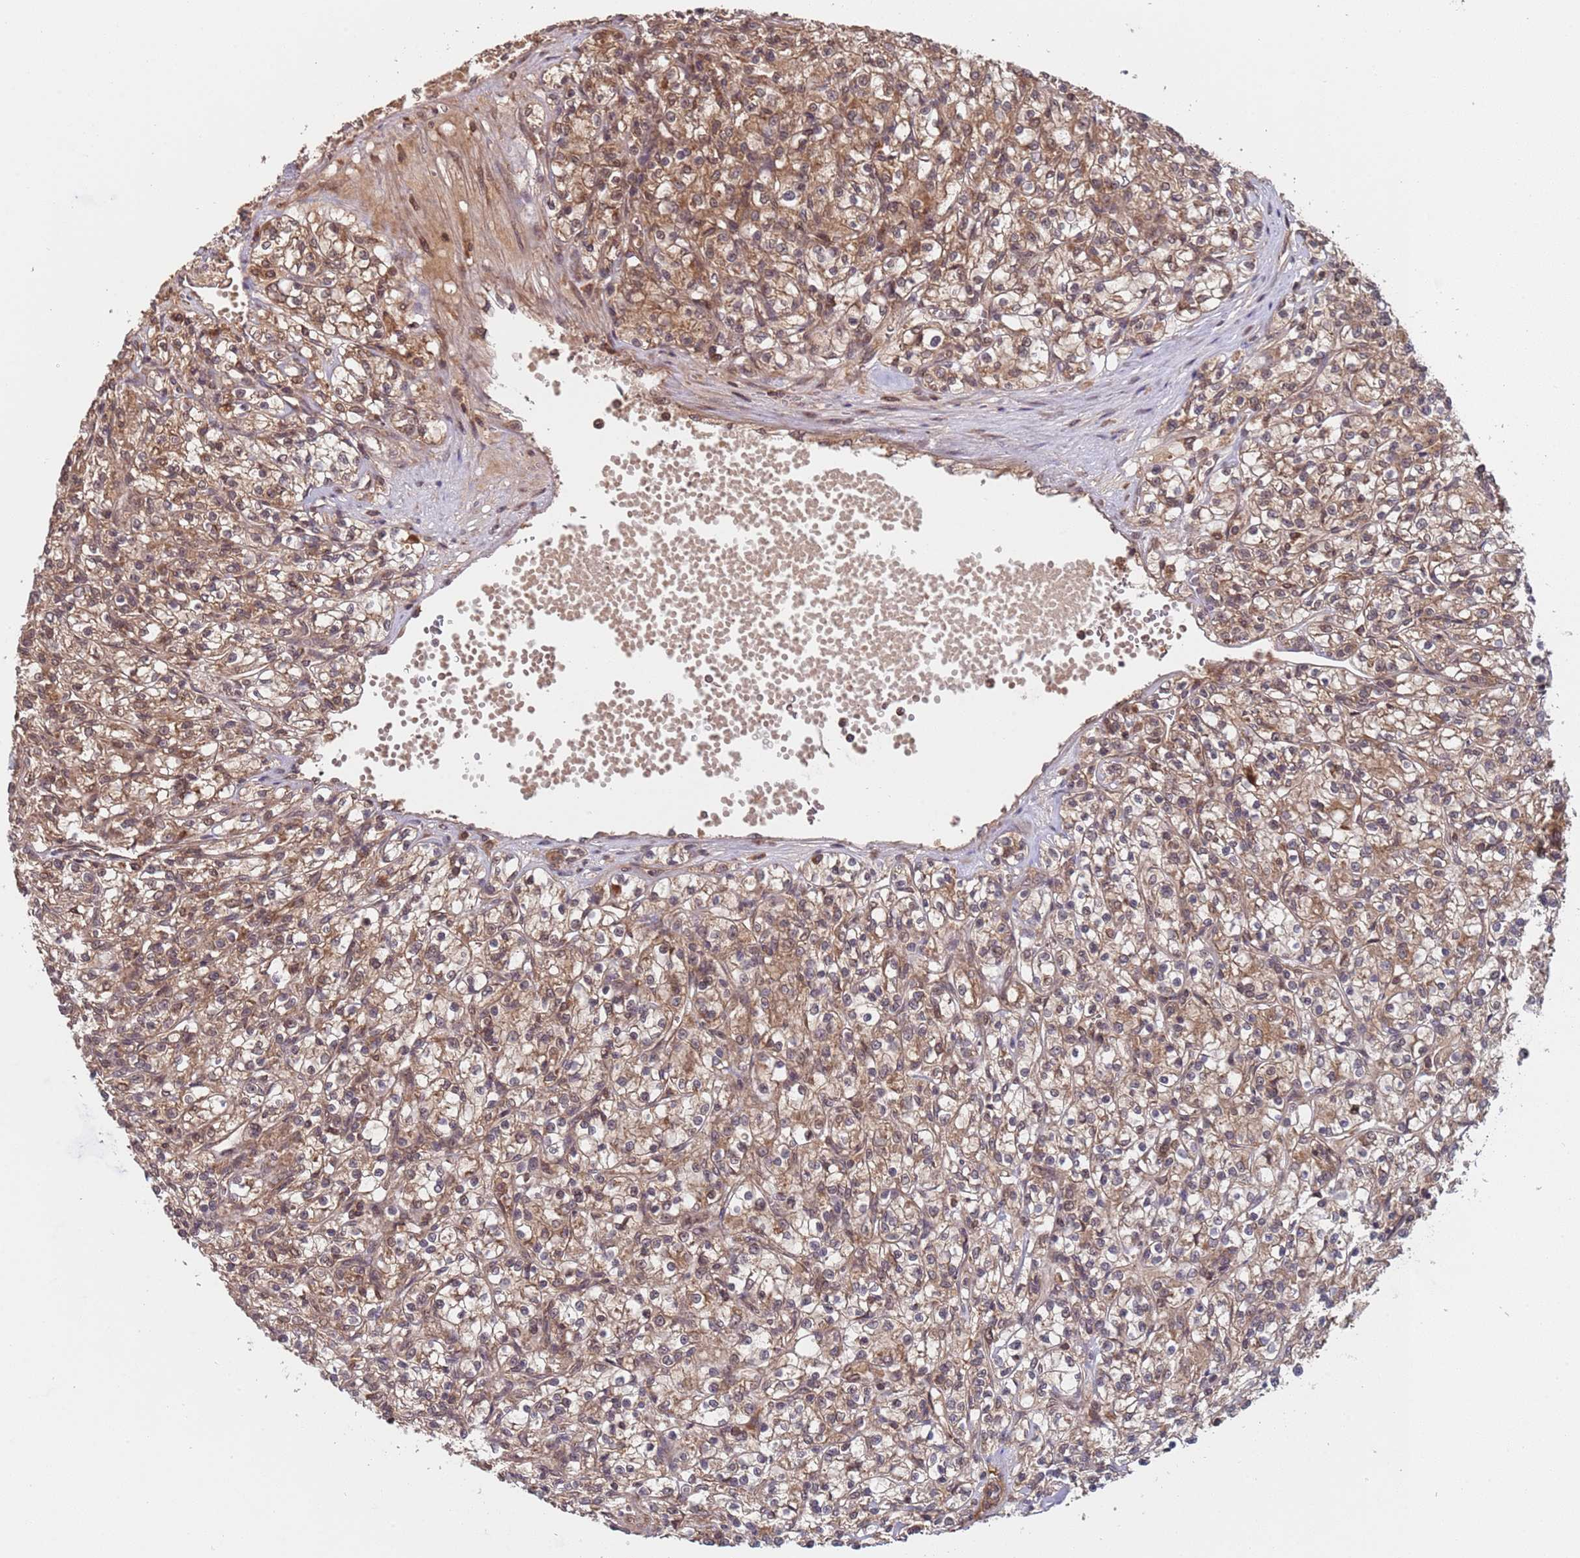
{"staining": {"intensity": "moderate", "quantity": ">75%", "location": "cytoplasmic/membranous,nuclear"}, "tissue": "renal cancer", "cell_type": "Tumor cells", "image_type": "cancer", "snomed": [{"axis": "morphology", "description": "Adenocarcinoma, NOS"}, {"axis": "topography", "description": "Kidney"}], "caption": "Immunohistochemical staining of adenocarcinoma (renal) demonstrates medium levels of moderate cytoplasmic/membranous and nuclear protein expression in approximately >75% of tumor cells.", "gene": "ERI1", "patient": {"sex": "female", "age": 59}}